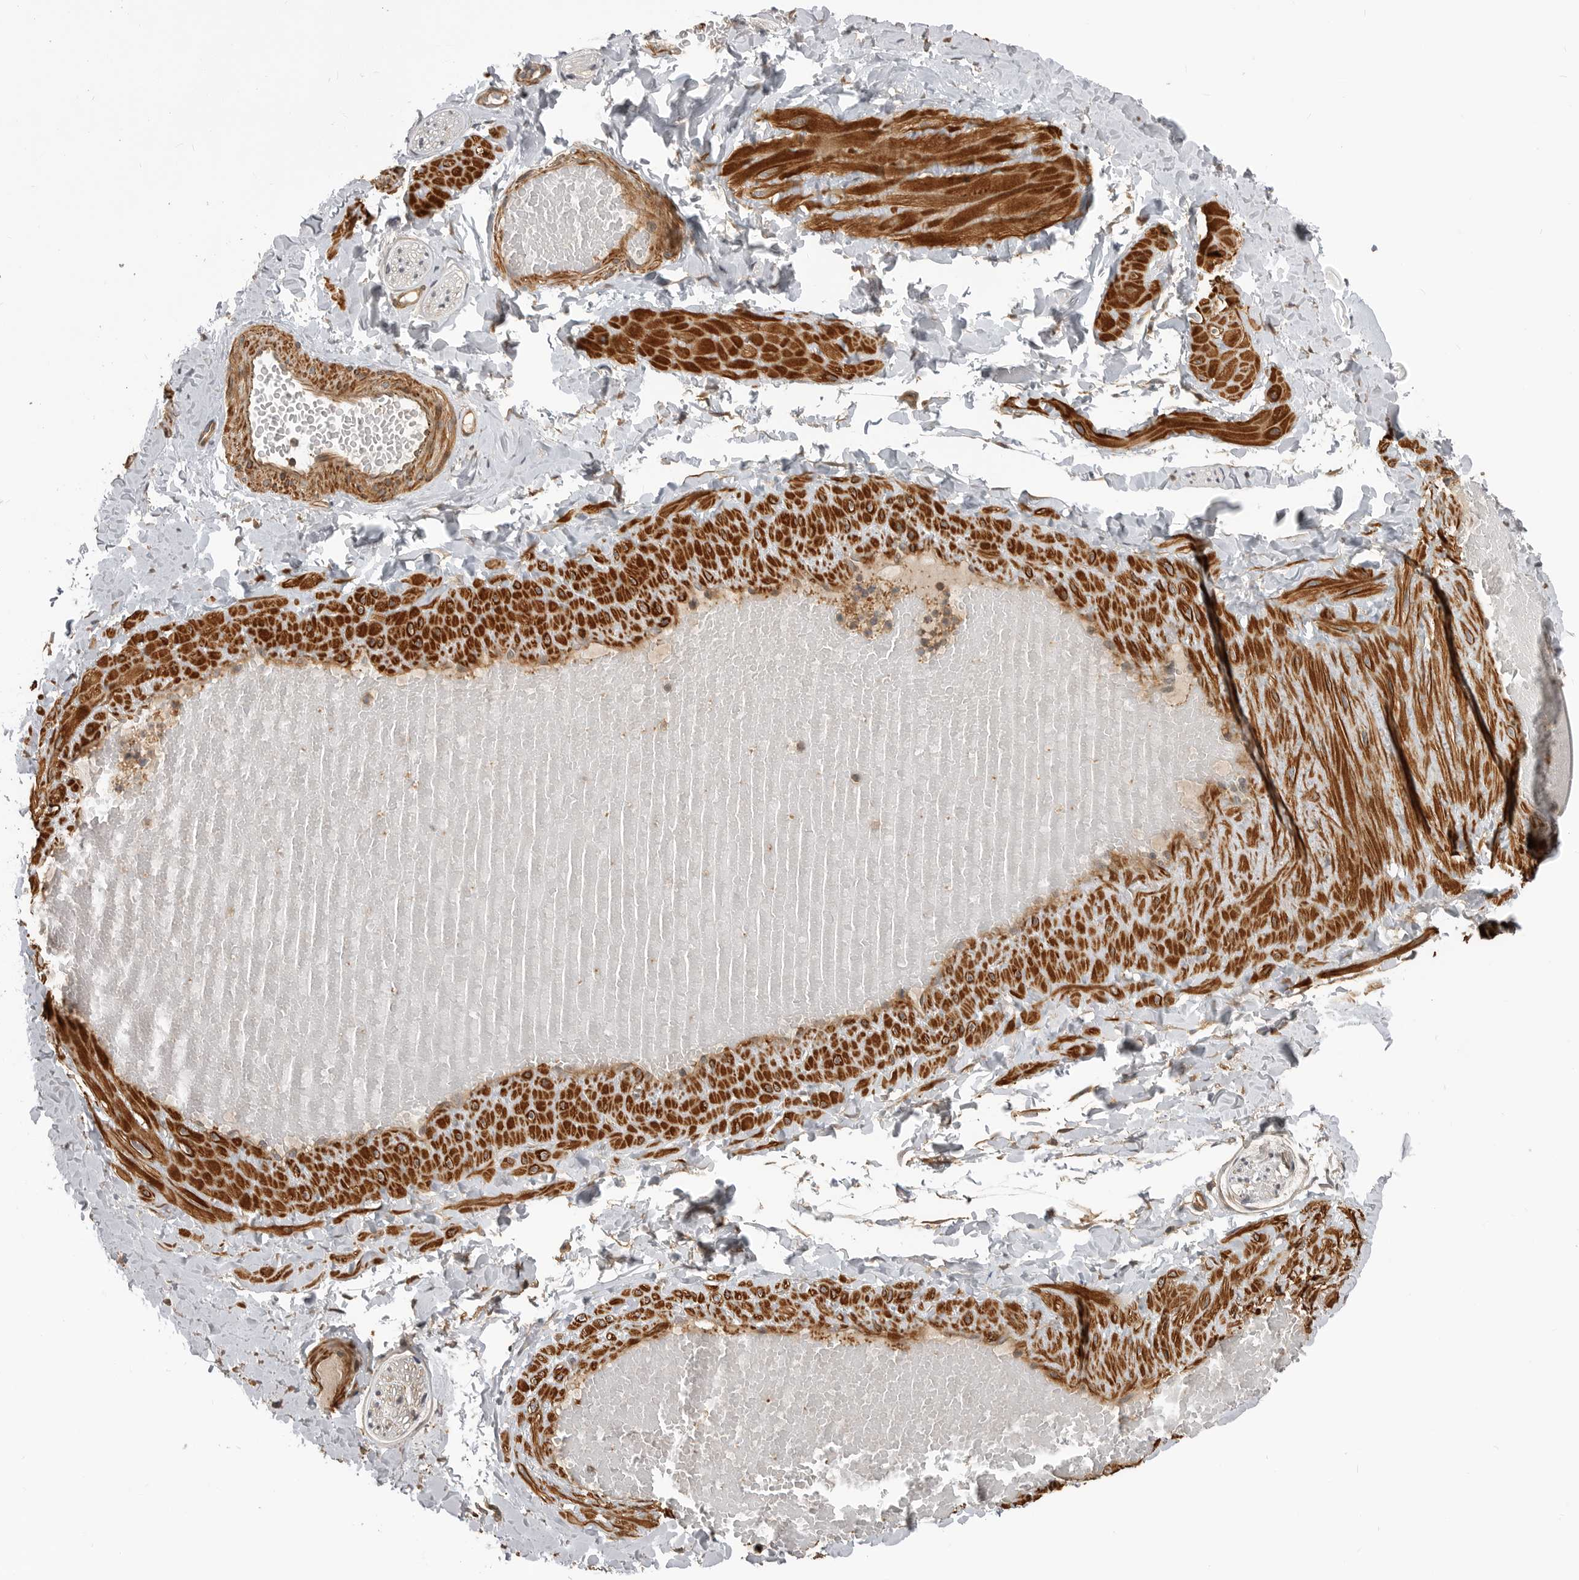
{"staining": {"intensity": "strong", "quantity": ">75%", "location": "cytoplasmic/membranous"}, "tissue": "adipose tissue", "cell_type": "Adipocytes", "image_type": "normal", "snomed": [{"axis": "morphology", "description": "Normal tissue, NOS"}, {"axis": "topography", "description": "Adipose tissue"}, {"axis": "topography", "description": "Vascular tissue"}, {"axis": "topography", "description": "Peripheral nerve tissue"}], "caption": "A photomicrograph showing strong cytoplasmic/membranous expression in about >75% of adipocytes in unremarkable adipose tissue, as visualized by brown immunohistochemical staining.", "gene": "TRIM56", "patient": {"sex": "male", "age": 25}}